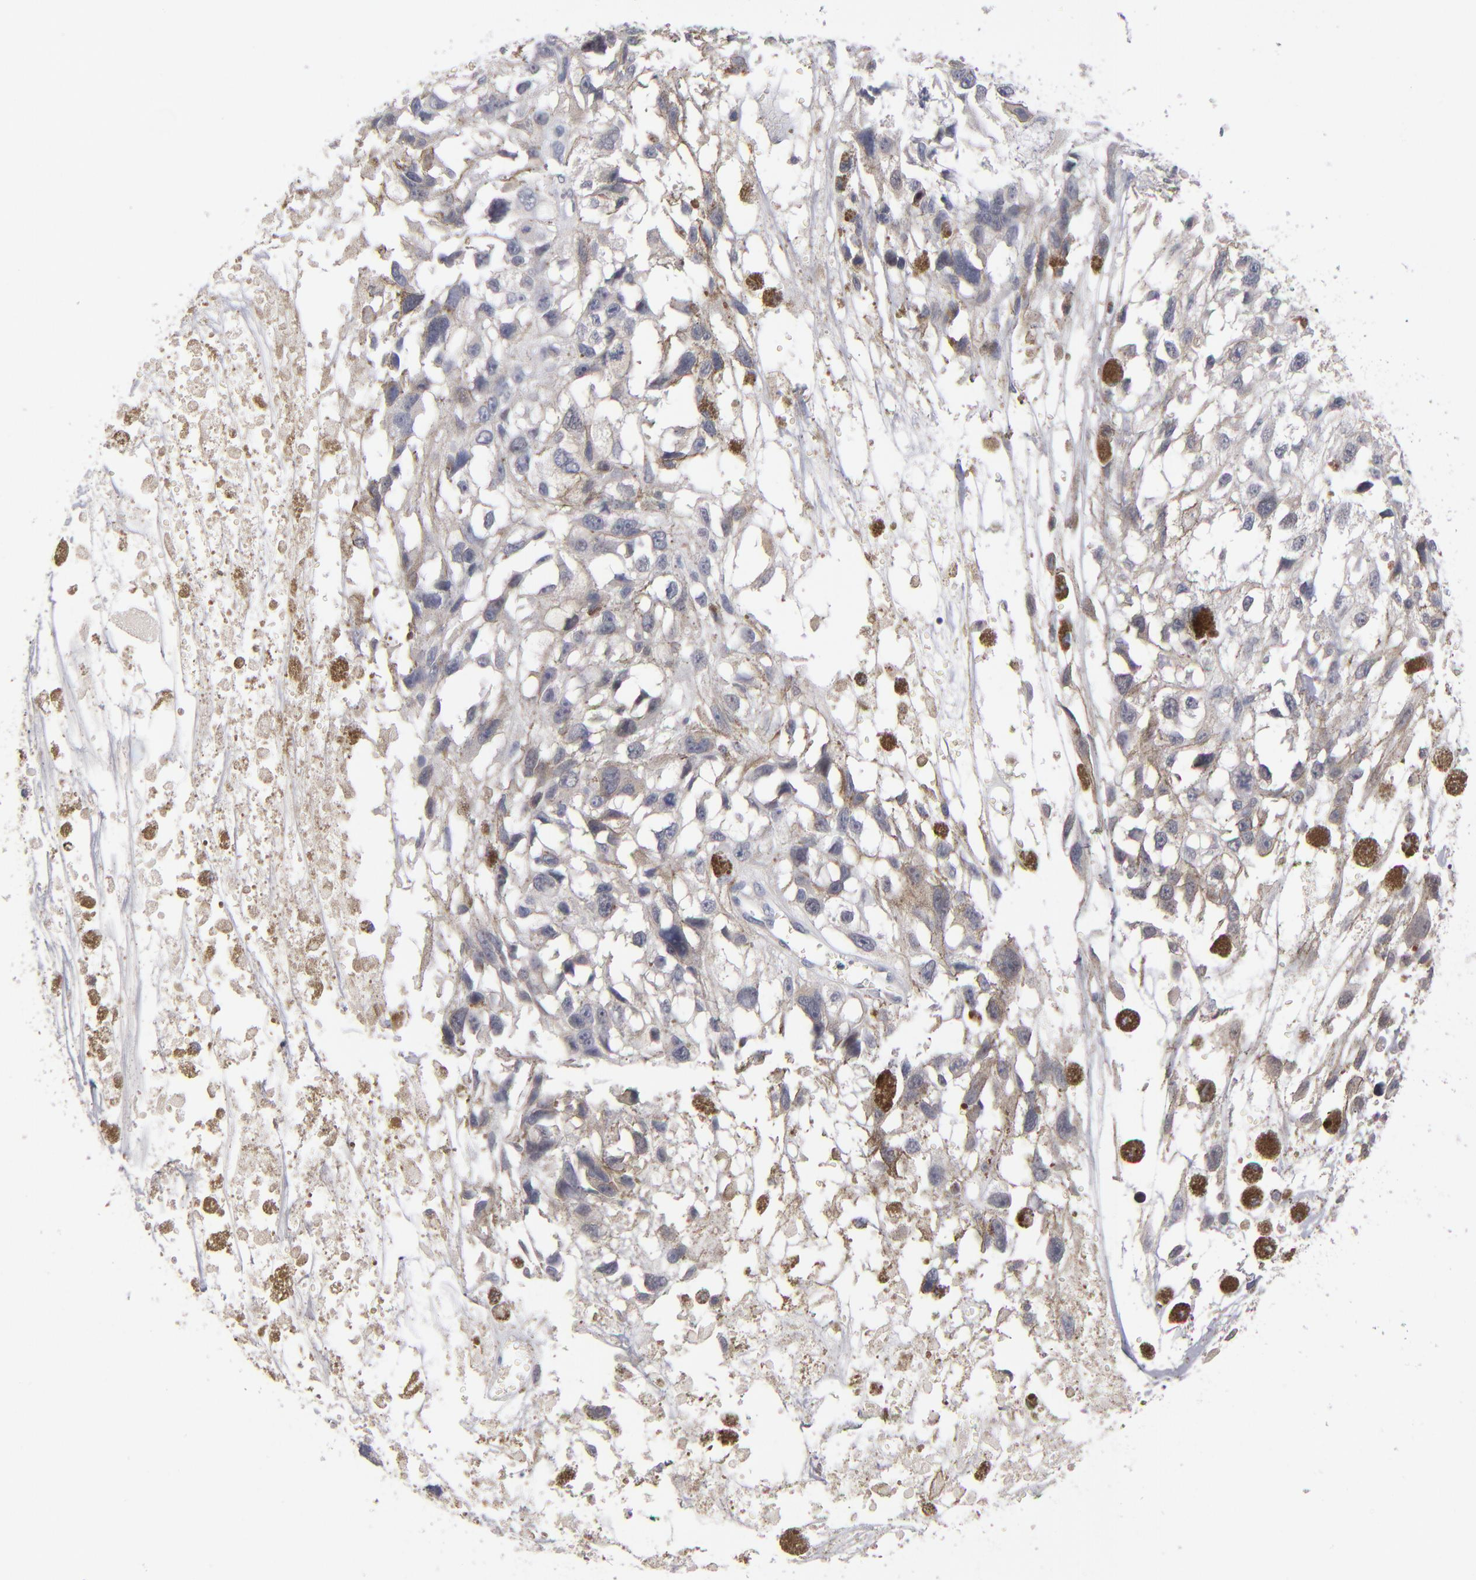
{"staining": {"intensity": "weak", "quantity": "25%-75%", "location": "cytoplasmic/membranous"}, "tissue": "melanoma", "cell_type": "Tumor cells", "image_type": "cancer", "snomed": [{"axis": "morphology", "description": "Malignant melanoma, Metastatic site"}, {"axis": "topography", "description": "Lymph node"}], "caption": "Brown immunohistochemical staining in melanoma displays weak cytoplasmic/membranous staining in approximately 25%-75% of tumor cells. (Stains: DAB (3,3'-diaminobenzidine) in brown, nuclei in blue, Microscopy: brightfield microscopy at high magnification).", "gene": "ODF2", "patient": {"sex": "male", "age": 59}}